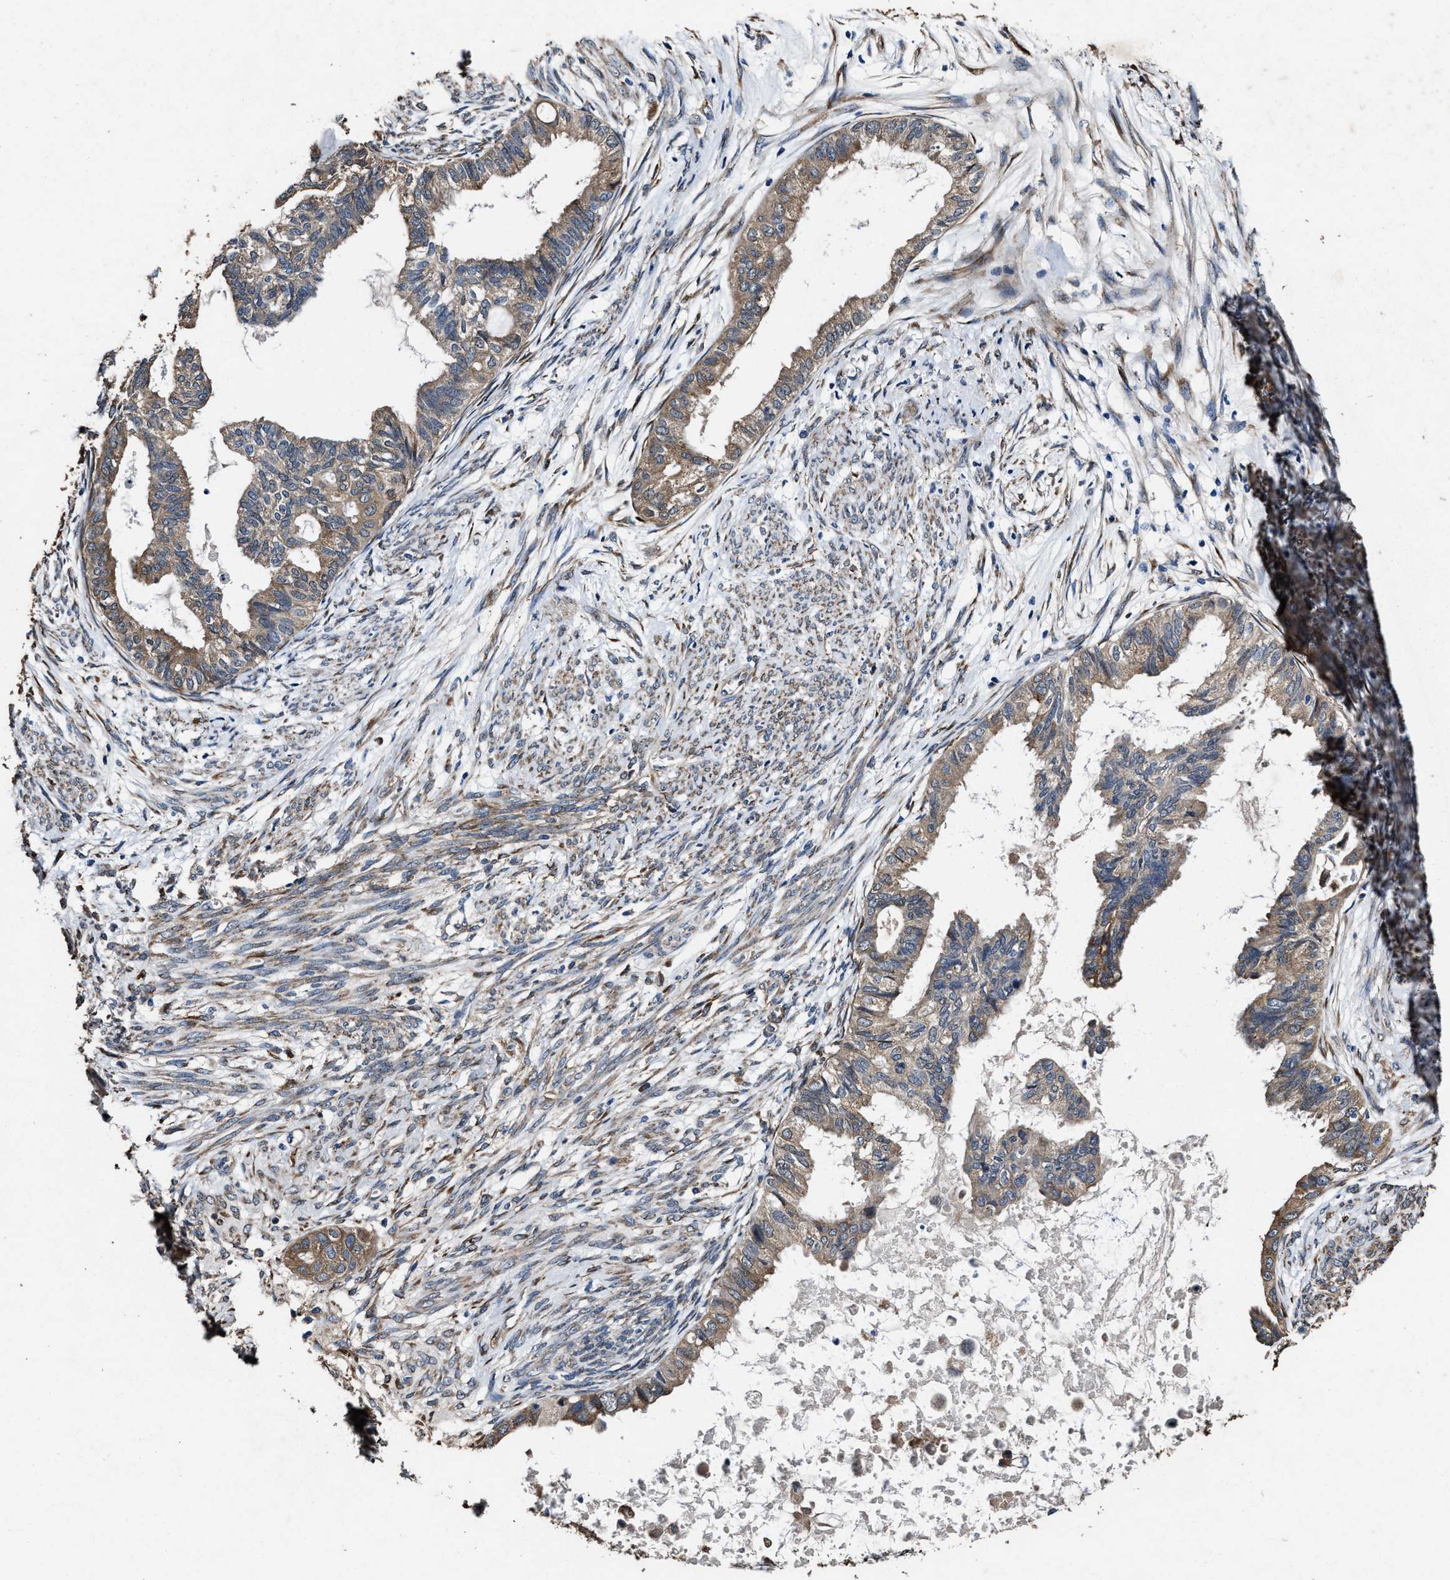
{"staining": {"intensity": "moderate", "quantity": ">75%", "location": "cytoplasmic/membranous"}, "tissue": "cervical cancer", "cell_type": "Tumor cells", "image_type": "cancer", "snomed": [{"axis": "morphology", "description": "Normal tissue, NOS"}, {"axis": "morphology", "description": "Adenocarcinoma, NOS"}, {"axis": "topography", "description": "Cervix"}, {"axis": "topography", "description": "Endometrium"}], "caption": "A photomicrograph of adenocarcinoma (cervical) stained for a protein exhibits moderate cytoplasmic/membranous brown staining in tumor cells.", "gene": "IDNK", "patient": {"sex": "female", "age": 86}}